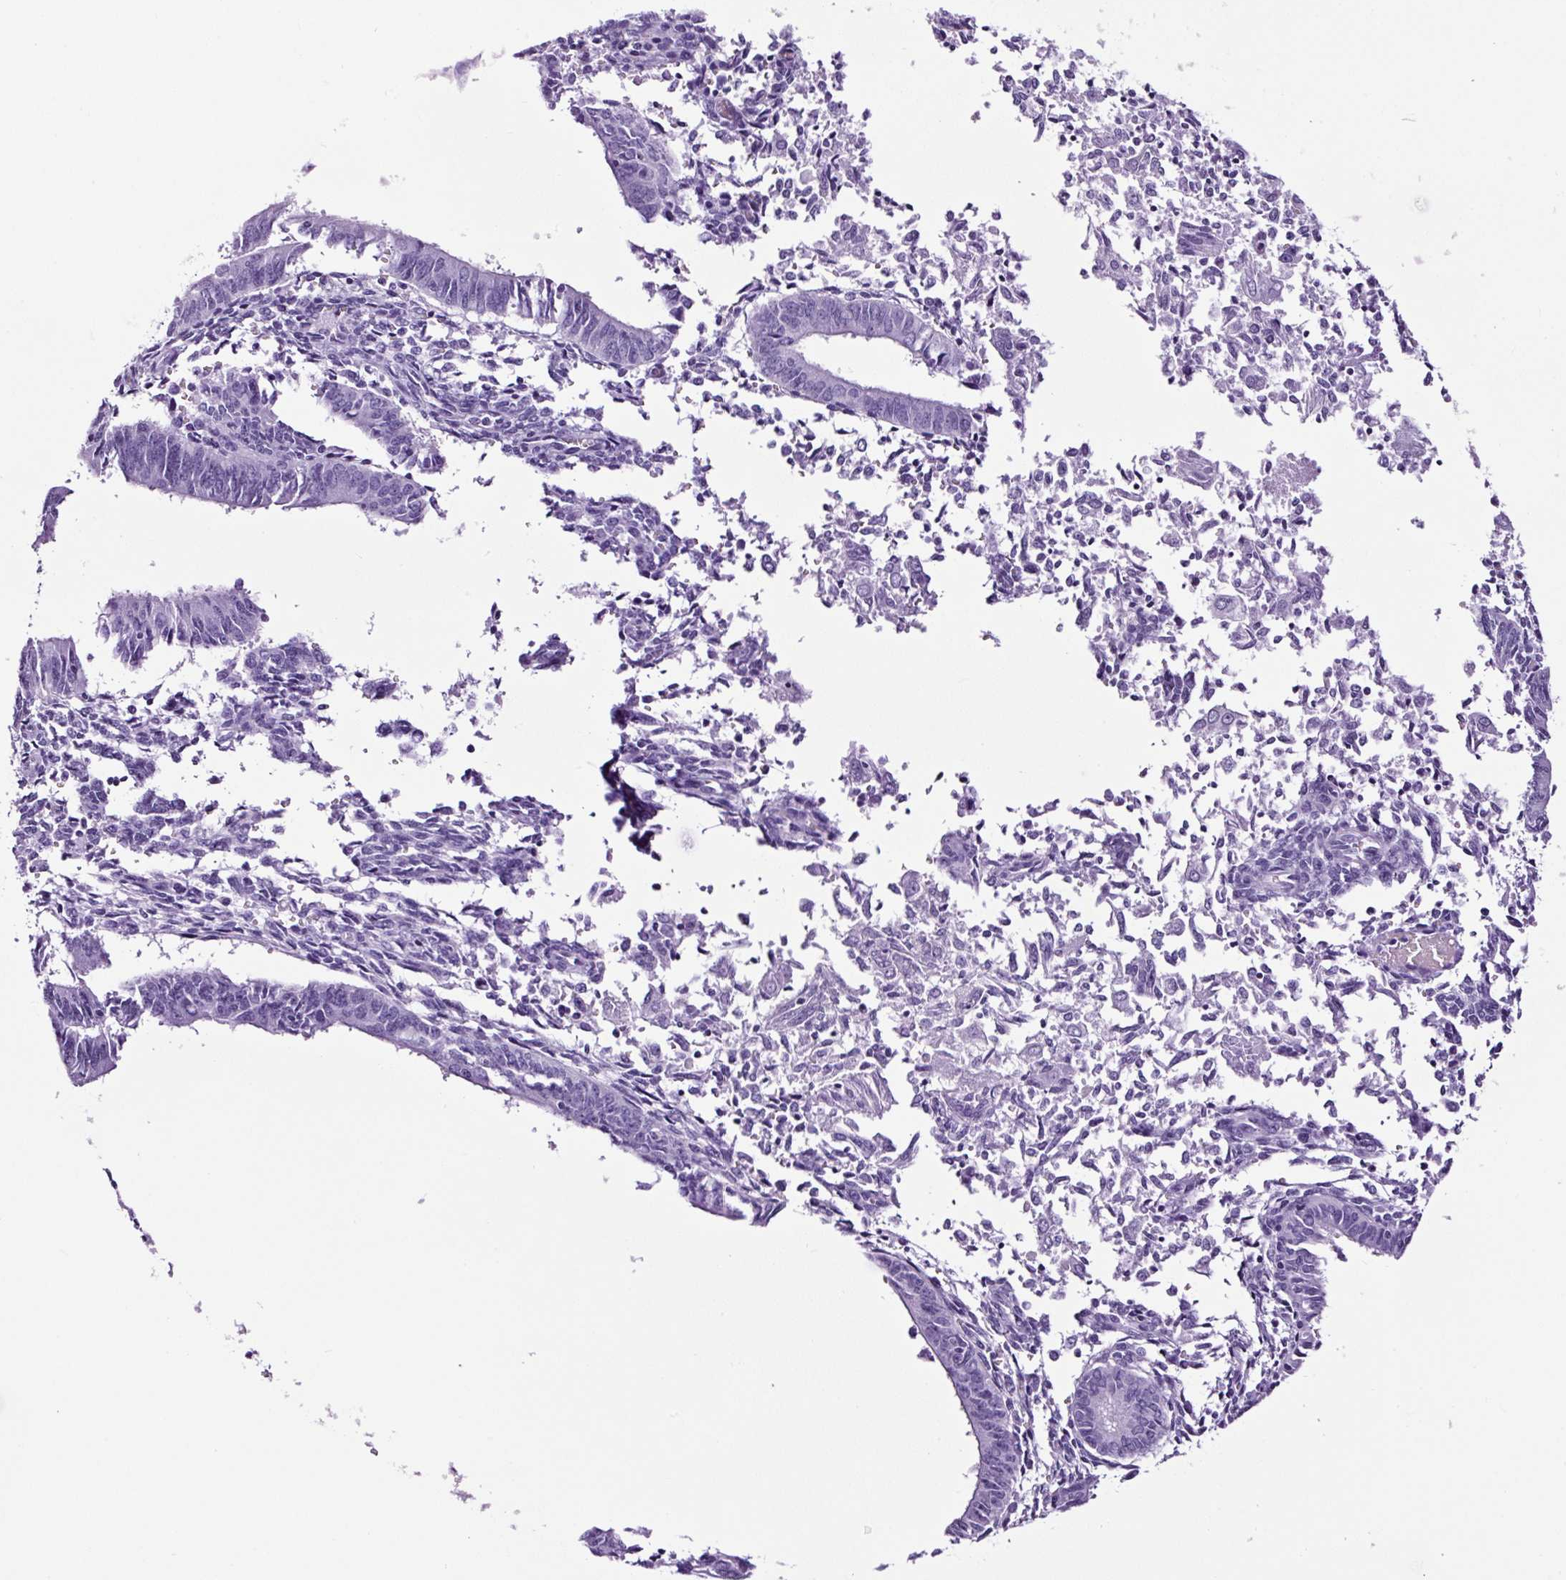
{"staining": {"intensity": "negative", "quantity": "none", "location": "none"}, "tissue": "endometrial cancer", "cell_type": "Tumor cells", "image_type": "cancer", "snomed": [{"axis": "morphology", "description": "Adenocarcinoma, NOS"}, {"axis": "topography", "description": "Endometrium"}], "caption": "Tumor cells are negative for brown protein staining in endometrial adenocarcinoma. (DAB (3,3'-diaminobenzidine) immunohistochemistry visualized using brightfield microscopy, high magnification).", "gene": "FBXL7", "patient": {"sex": "female", "age": 50}}